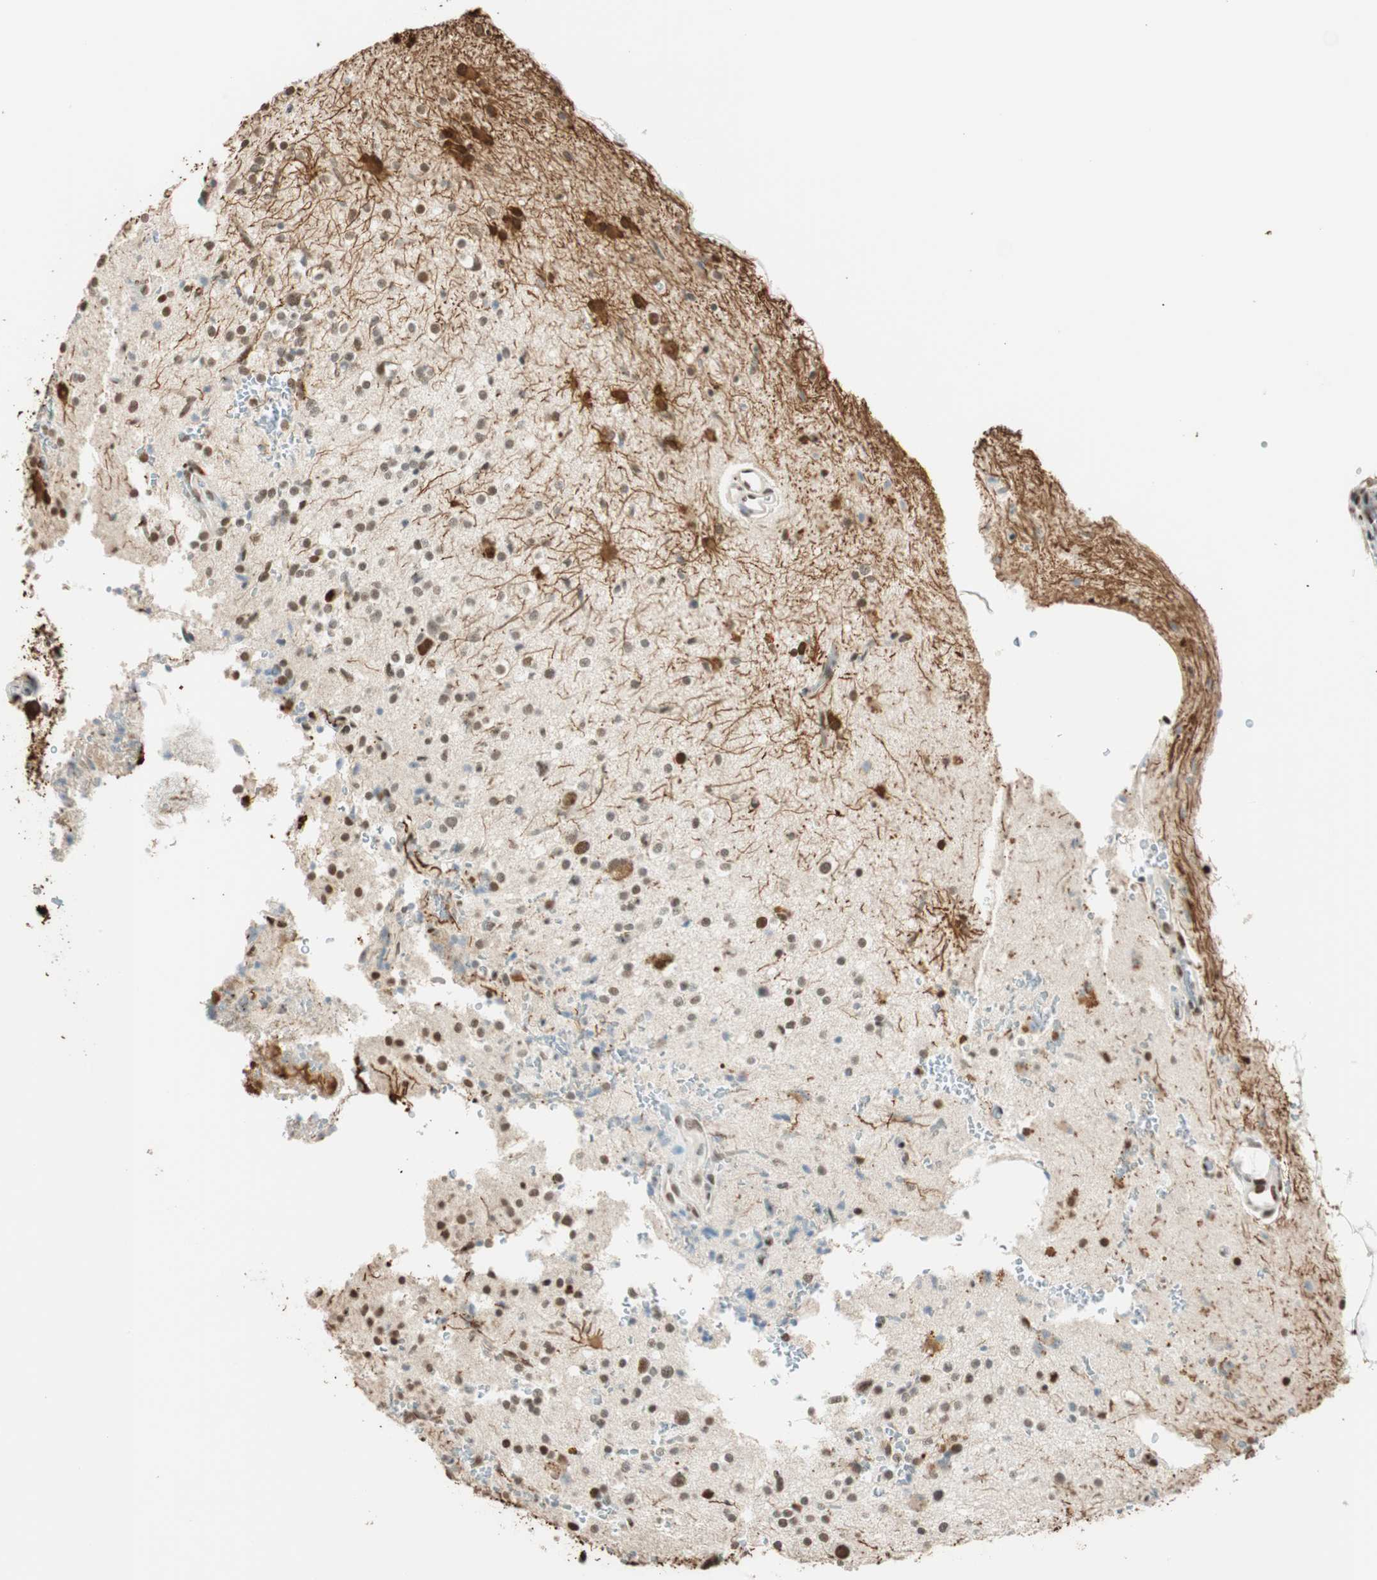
{"staining": {"intensity": "weak", "quantity": "25%-75%", "location": "cytoplasmic/membranous,nuclear"}, "tissue": "glioma", "cell_type": "Tumor cells", "image_type": "cancer", "snomed": [{"axis": "morphology", "description": "Glioma, malignant, High grade"}, {"axis": "topography", "description": "Brain"}], "caption": "IHC histopathology image of neoplastic tissue: high-grade glioma (malignant) stained using IHC demonstrates low levels of weak protein expression localized specifically in the cytoplasmic/membranous and nuclear of tumor cells, appearing as a cytoplasmic/membranous and nuclear brown color.", "gene": "FANCG", "patient": {"sex": "male", "age": 47}}